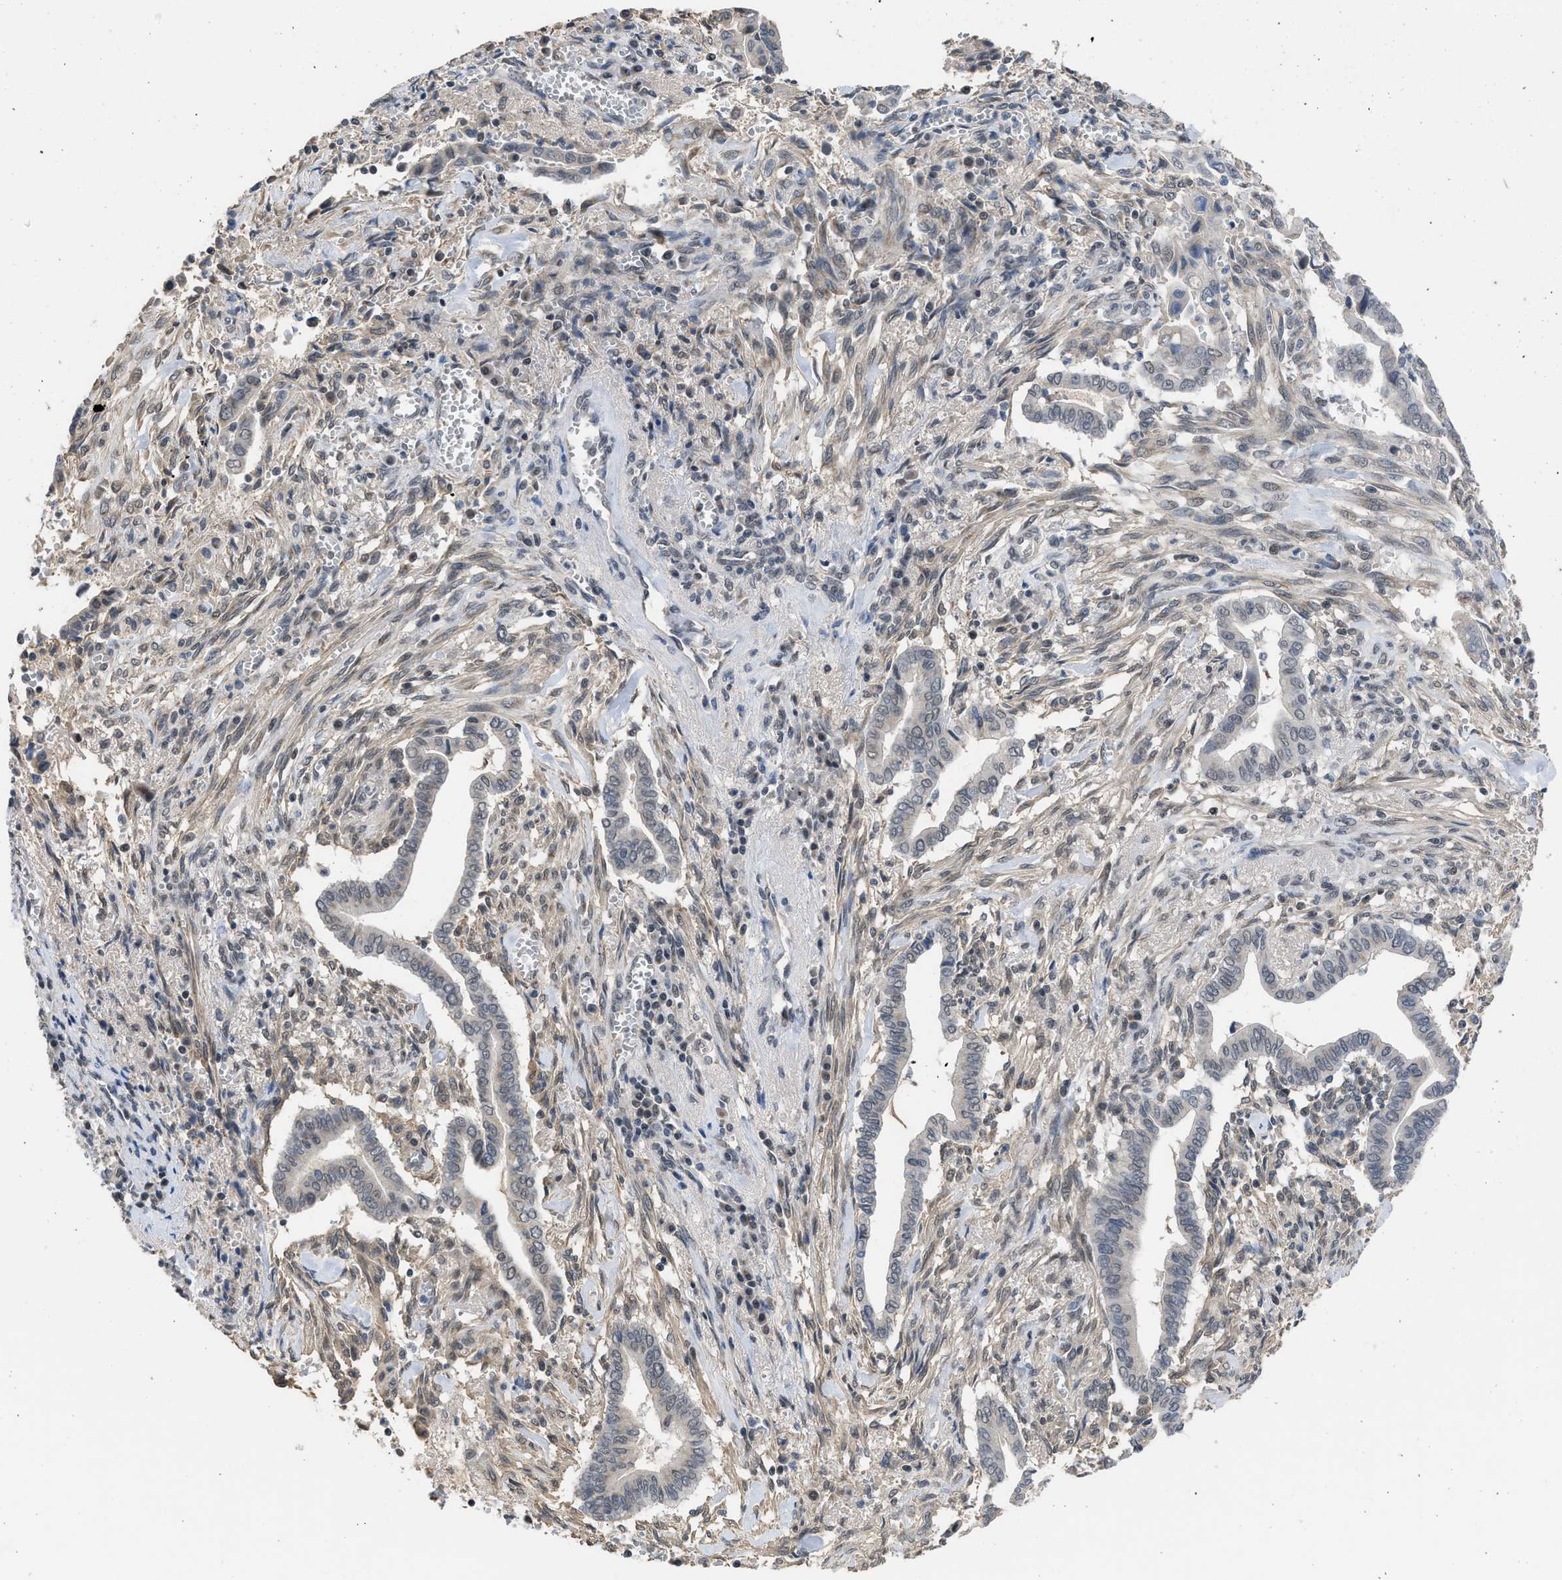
{"staining": {"intensity": "negative", "quantity": "none", "location": "none"}, "tissue": "cervical cancer", "cell_type": "Tumor cells", "image_type": "cancer", "snomed": [{"axis": "morphology", "description": "Adenocarcinoma, NOS"}, {"axis": "topography", "description": "Cervix"}], "caption": "This is an immunohistochemistry image of human cervical adenocarcinoma. There is no positivity in tumor cells.", "gene": "TERF2IP", "patient": {"sex": "female", "age": 44}}